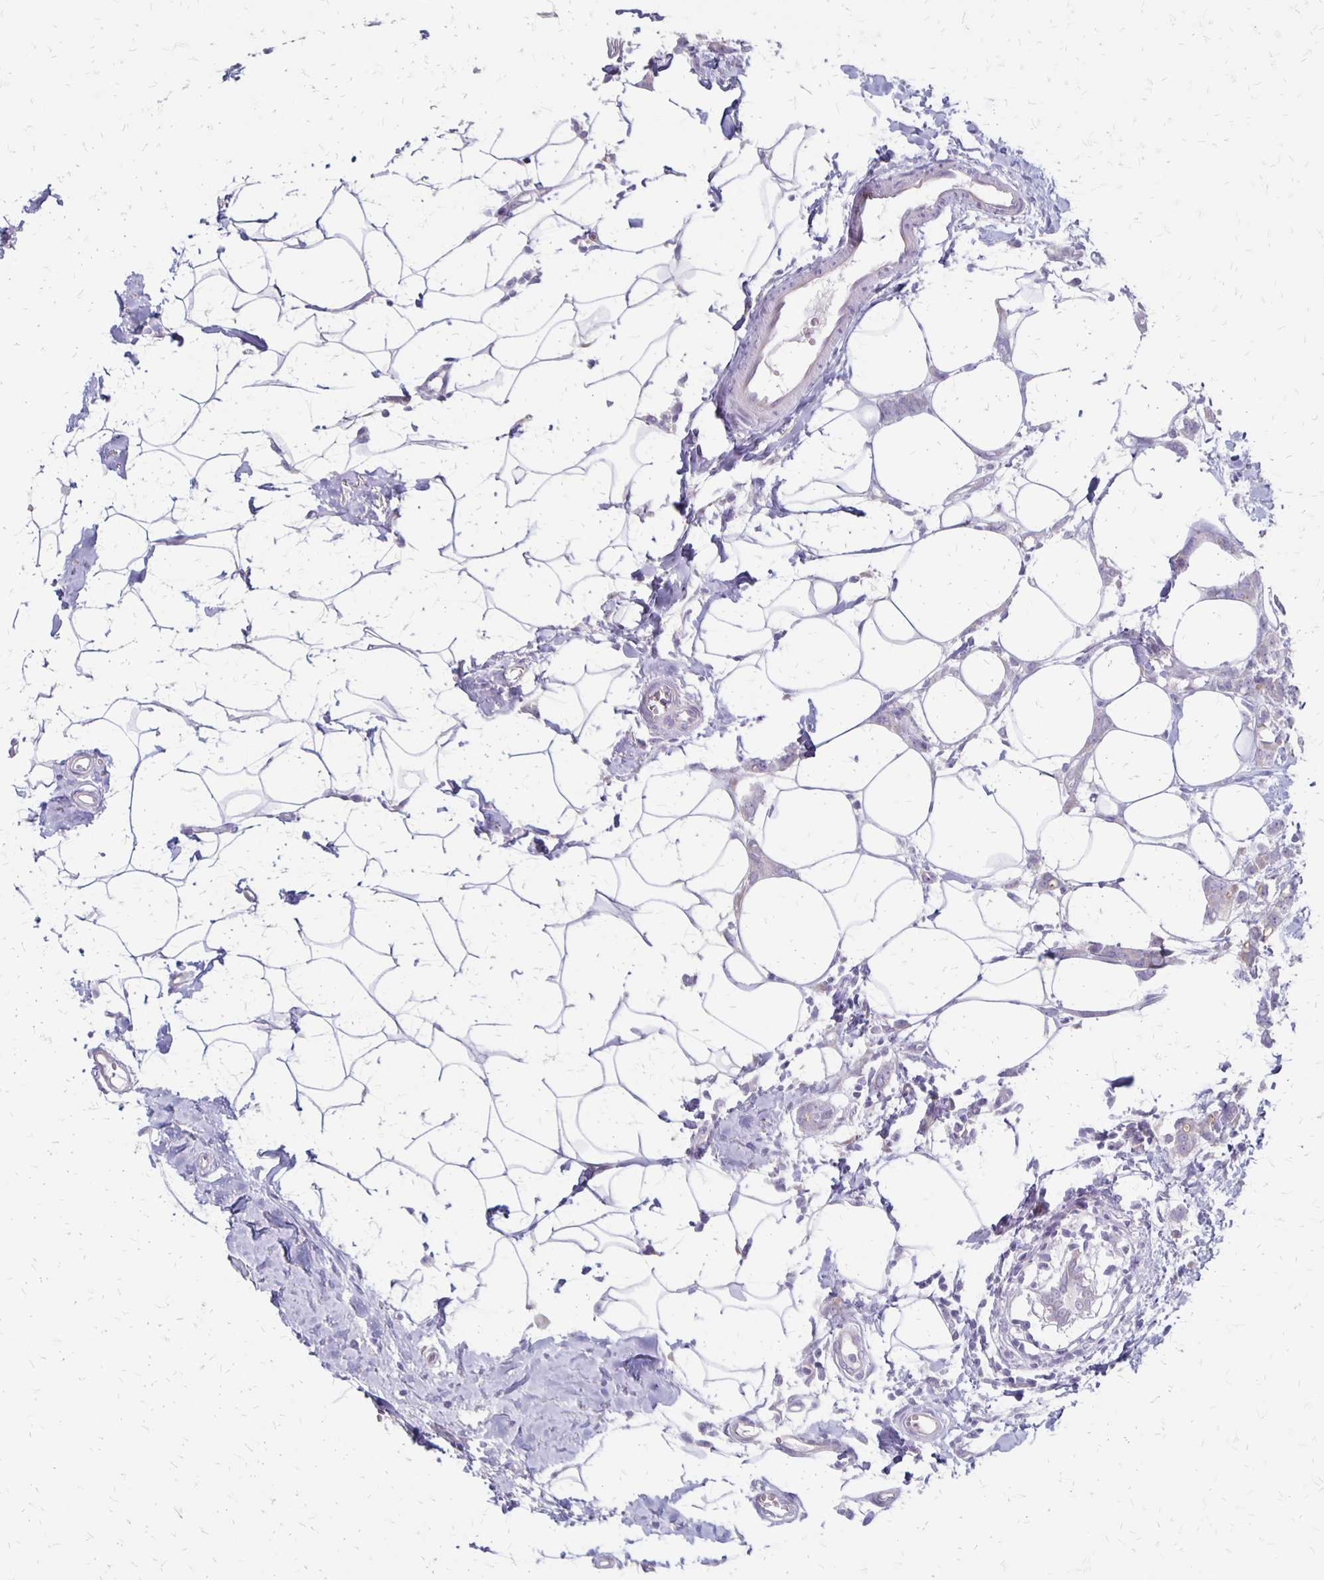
{"staining": {"intensity": "negative", "quantity": "none", "location": "none"}, "tissue": "breast cancer", "cell_type": "Tumor cells", "image_type": "cancer", "snomed": [{"axis": "morphology", "description": "Duct carcinoma"}, {"axis": "topography", "description": "Breast"}], "caption": "Tumor cells are negative for protein expression in human intraductal carcinoma (breast).", "gene": "HOMER1", "patient": {"sex": "female", "age": 40}}